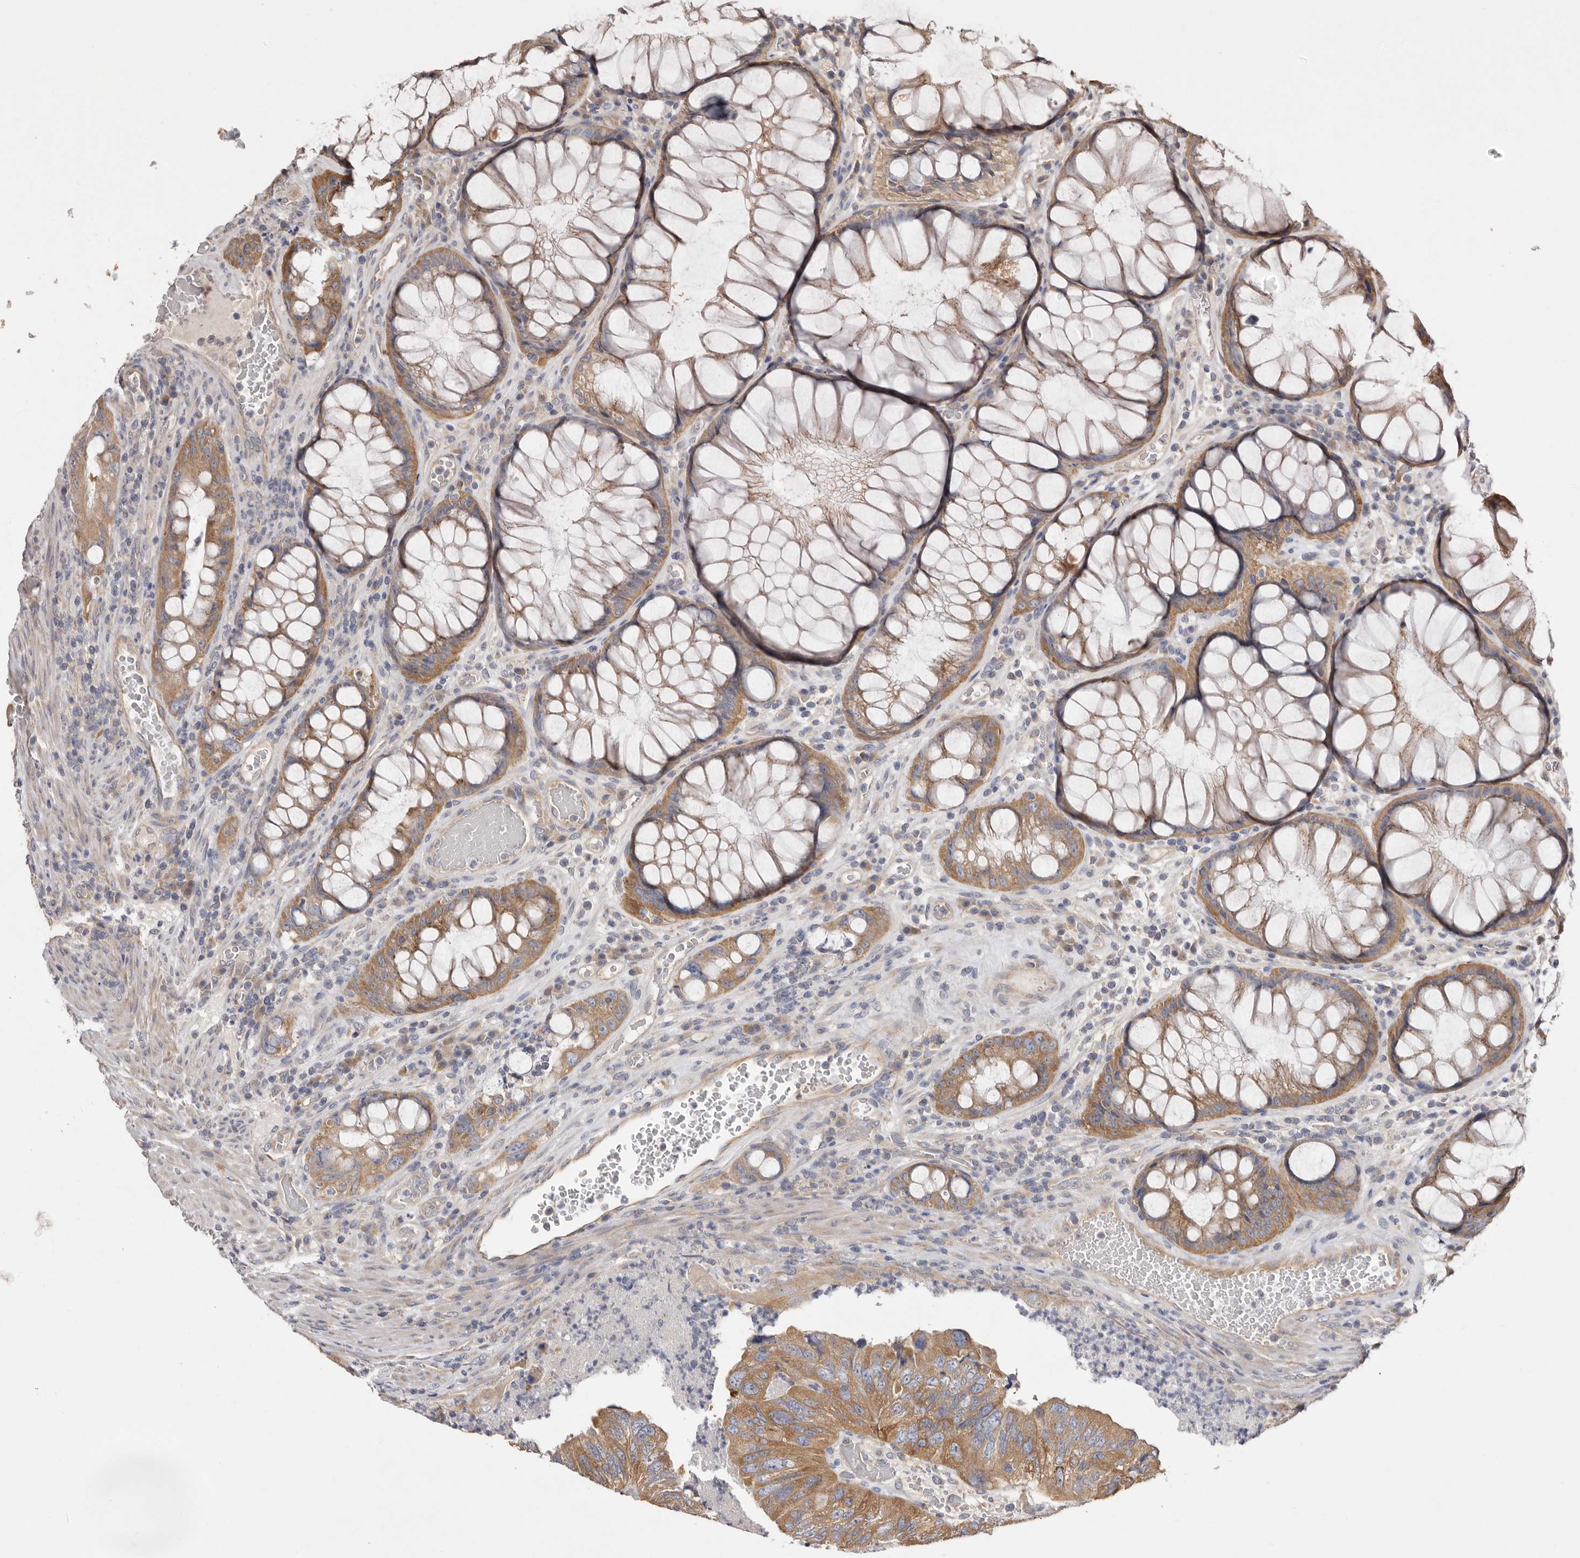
{"staining": {"intensity": "moderate", "quantity": ">75%", "location": "cytoplasmic/membranous"}, "tissue": "colorectal cancer", "cell_type": "Tumor cells", "image_type": "cancer", "snomed": [{"axis": "morphology", "description": "Adenocarcinoma, NOS"}, {"axis": "topography", "description": "Rectum"}], "caption": "Immunohistochemical staining of colorectal cancer (adenocarcinoma) demonstrates medium levels of moderate cytoplasmic/membranous expression in about >75% of tumor cells.", "gene": "FAM167B", "patient": {"sex": "male", "age": 63}}